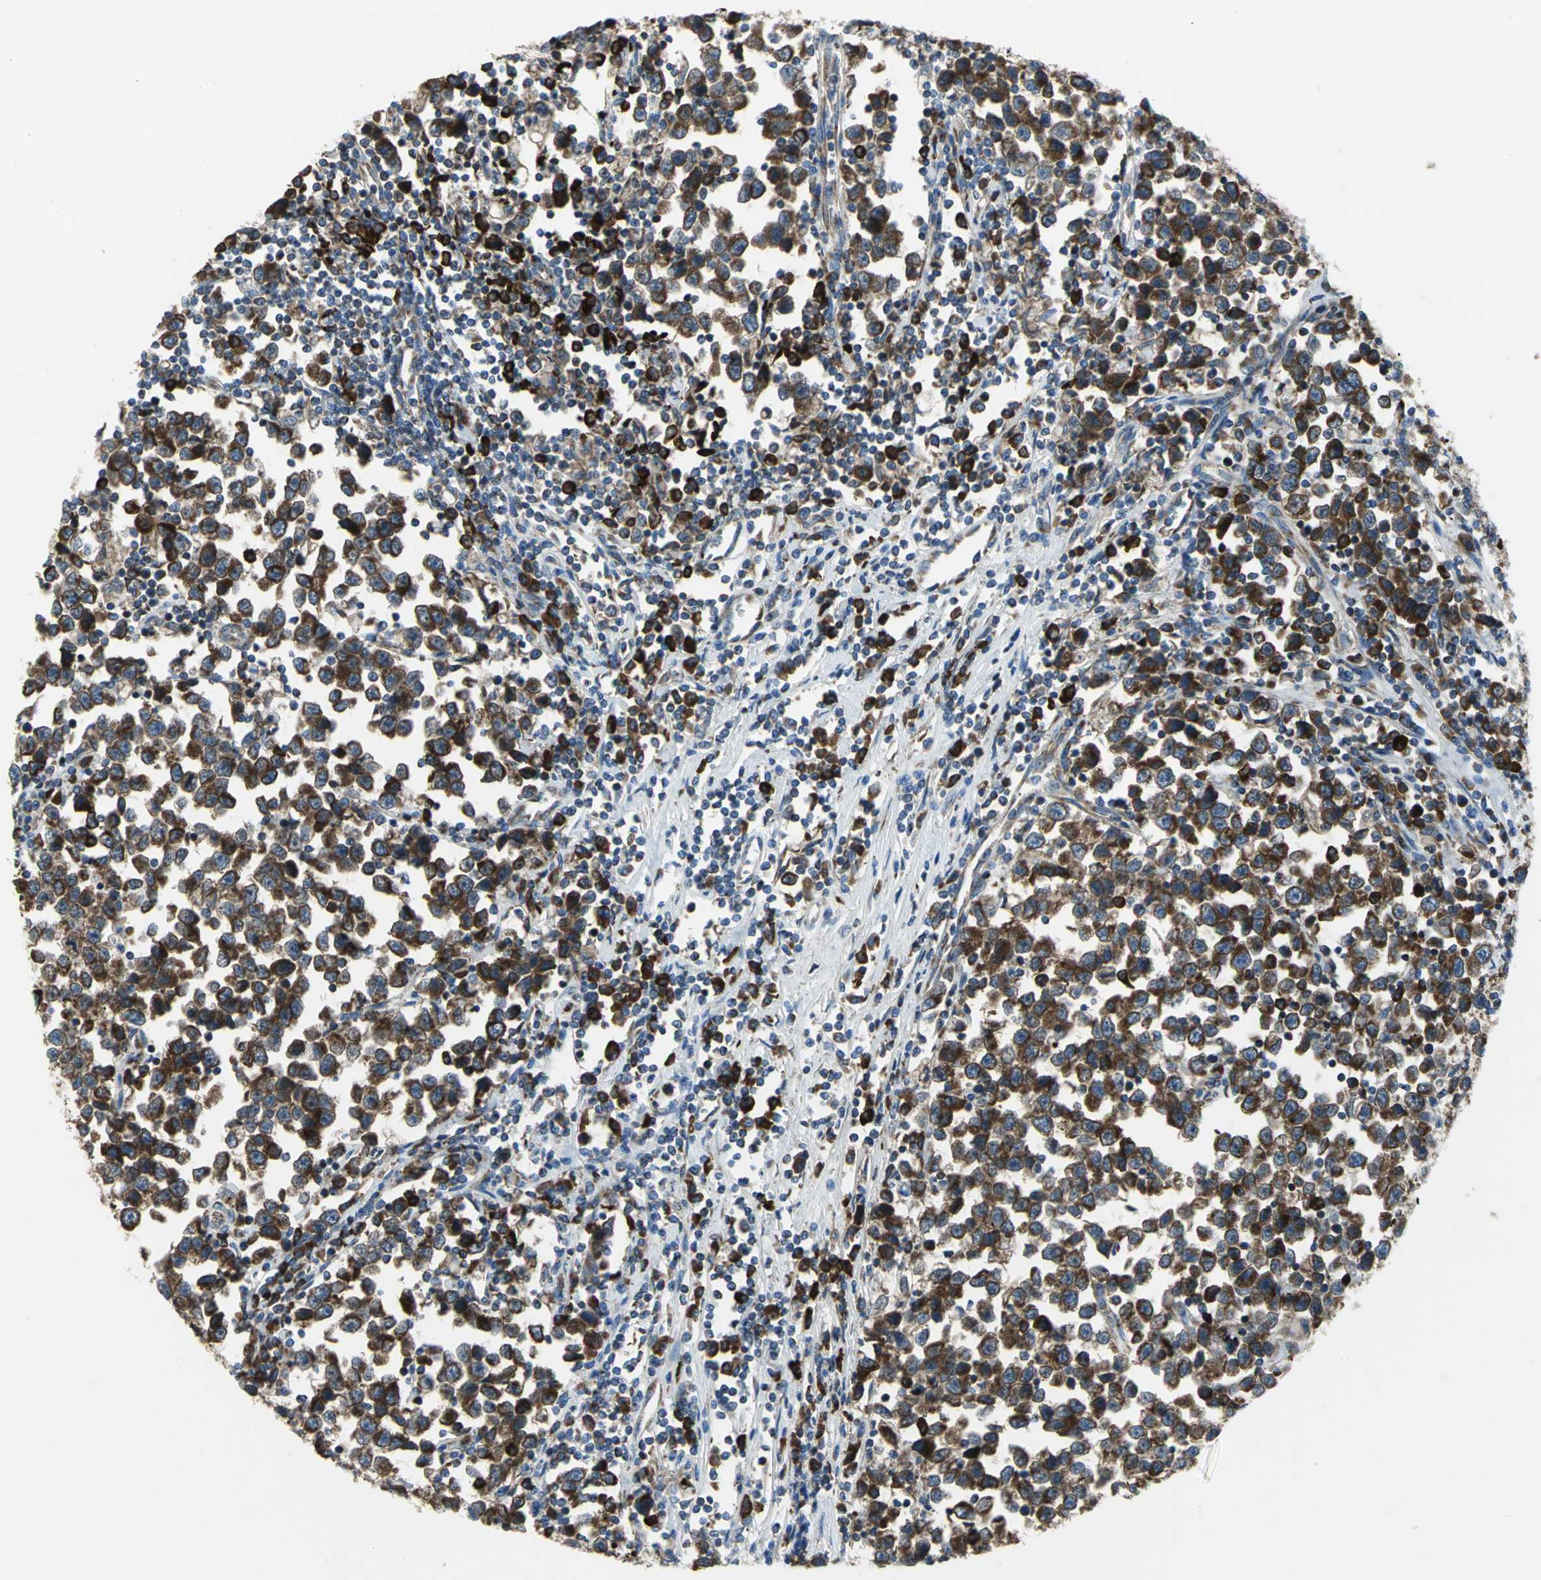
{"staining": {"intensity": "strong", "quantity": ">75%", "location": "cytoplasmic/membranous"}, "tissue": "testis cancer", "cell_type": "Tumor cells", "image_type": "cancer", "snomed": [{"axis": "morphology", "description": "Seminoma, NOS"}, {"axis": "topography", "description": "Testis"}], "caption": "Immunohistochemical staining of human seminoma (testis) displays strong cytoplasmic/membranous protein expression in about >75% of tumor cells. (brown staining indicates protein expression, while blue staining denotes nuclei).", "gene": "TULP4", "patient": {"sex": "male", "age": 43}}